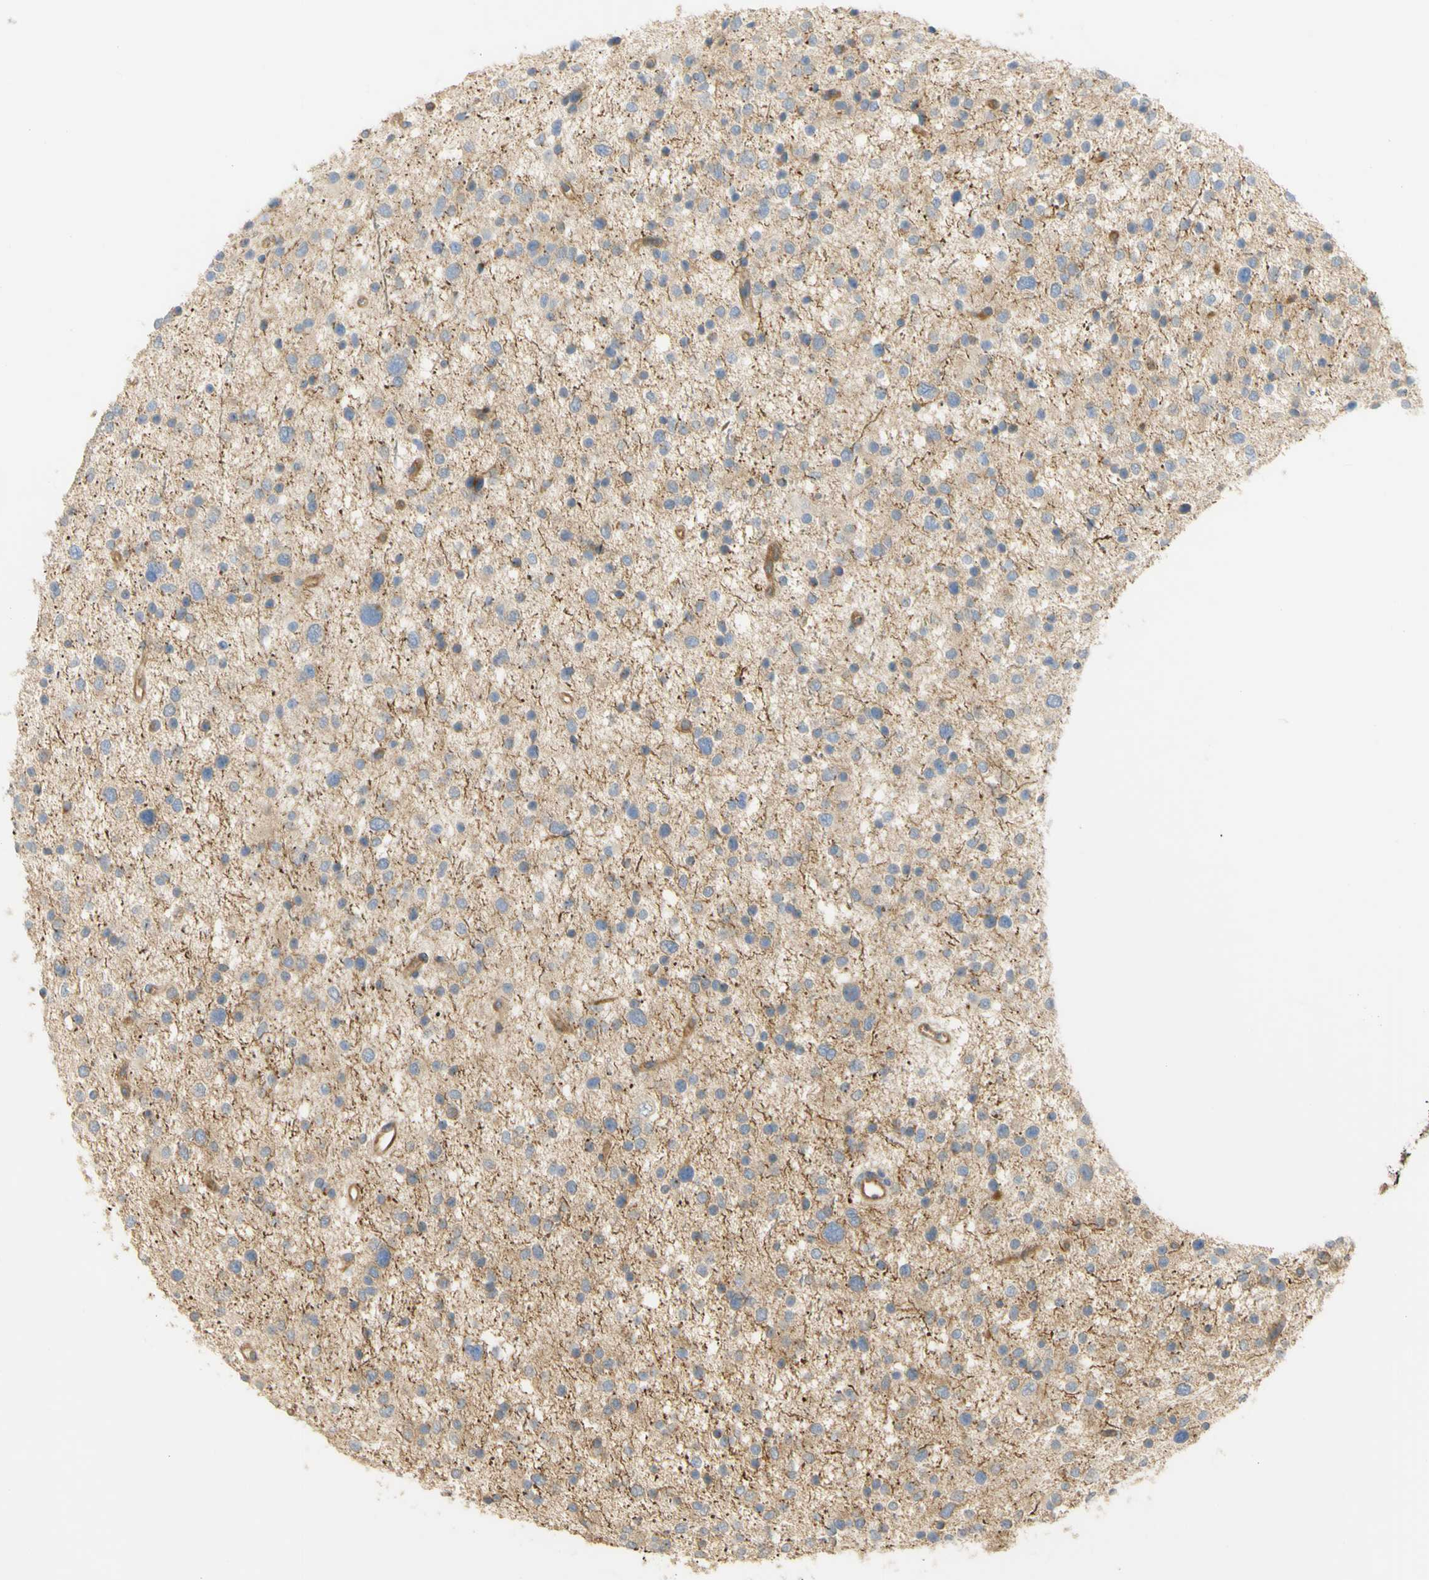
{"staining": {"intensity": "negative", "quantity": "none", "location": "none"}, "tissue": "glioma", "cell_type": "Tumor cells", "image_type": "cancer", "snomed": [{"axis": "morphology", "description": "Glioma, malignant, Low grade"}, {"axis": "topography", "description": "Brain"}], "caption": "Malignant low-grade glioma was stained to show a protein in brown. There is no significant expression in tumor cells.", "gene": "KCNE4", "patient": {"sex": "female", "age": 37}}